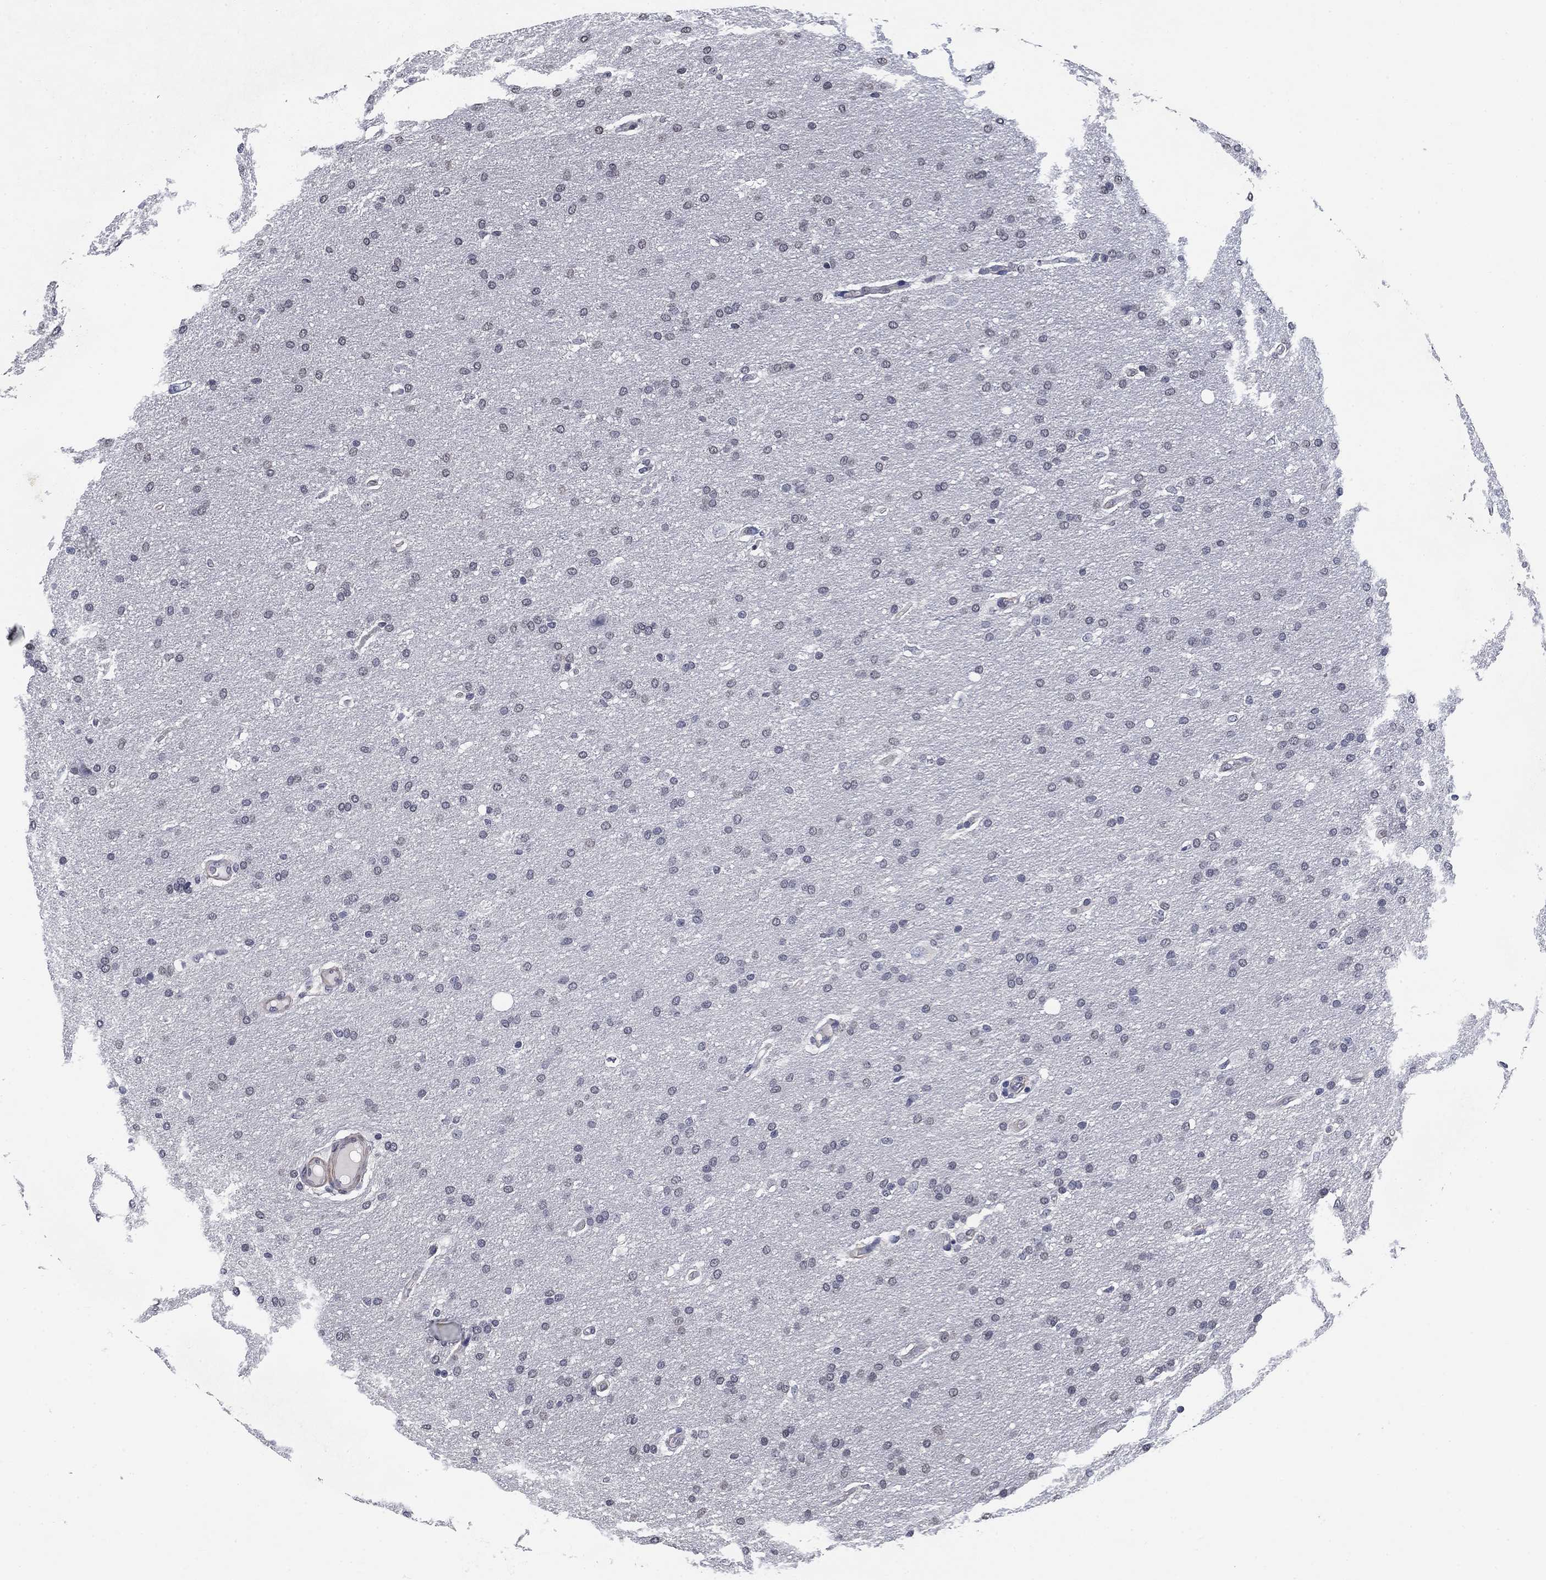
{"staining": {"intensity": "negative", "quantity": "none", "location": "none"}, "tissue": "glioma", "cell_type": "Tumor cells", "image_type": "cancer", "snomed": [{"axis": "morphology", "description": "Glioma, malignant, Low grade"}, {"axis": "topography", "description": "Brain"}], "caption": "DAB immunohistochemical staining of human malignant glioma (low-grade) shows no significant expression in tumor cells.", "gene": "OTUB2", "patient": {"sex": "female", "age": 37}}